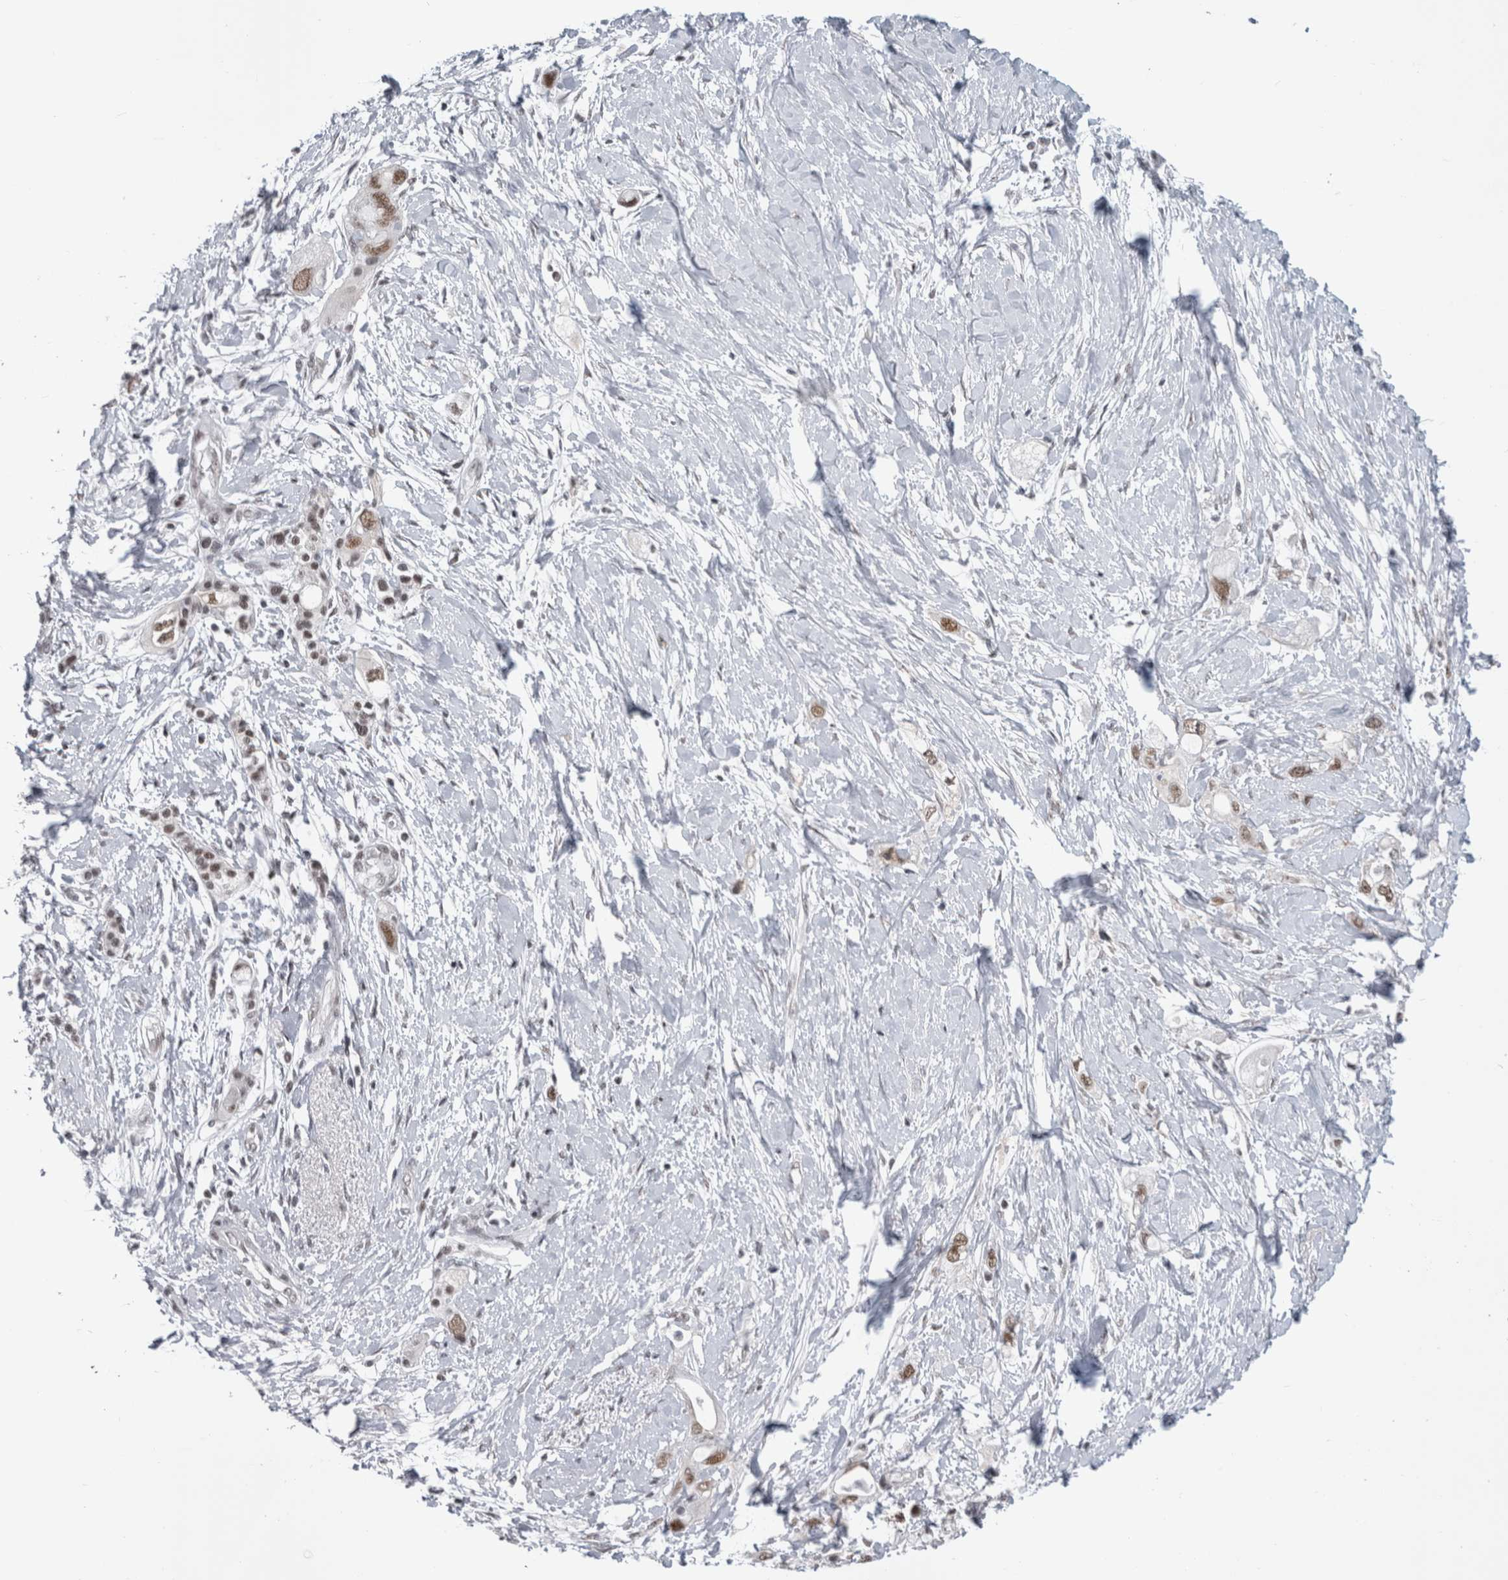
{"staining": {"intensity": "moderate", "quantity": ">75%", "location": "nuclear"}, "tissue": "pancreatic cancer", "cell_type": "Tumor cells", "image_type": "cancer", "snomed": [{"axis": "morphology", "description": "Adenocarcinoma, NOS"}, {"axis": "topography", "description": "Pancreas"}], "caption": "A micrograph showing moderate nuclear staining in about >75% of tumor cells in pancreatic cancer, as visualized by brown immunohistochemical staining.", "gene": "ARID4B", "patient": {"sex": "female", "age": 56}}